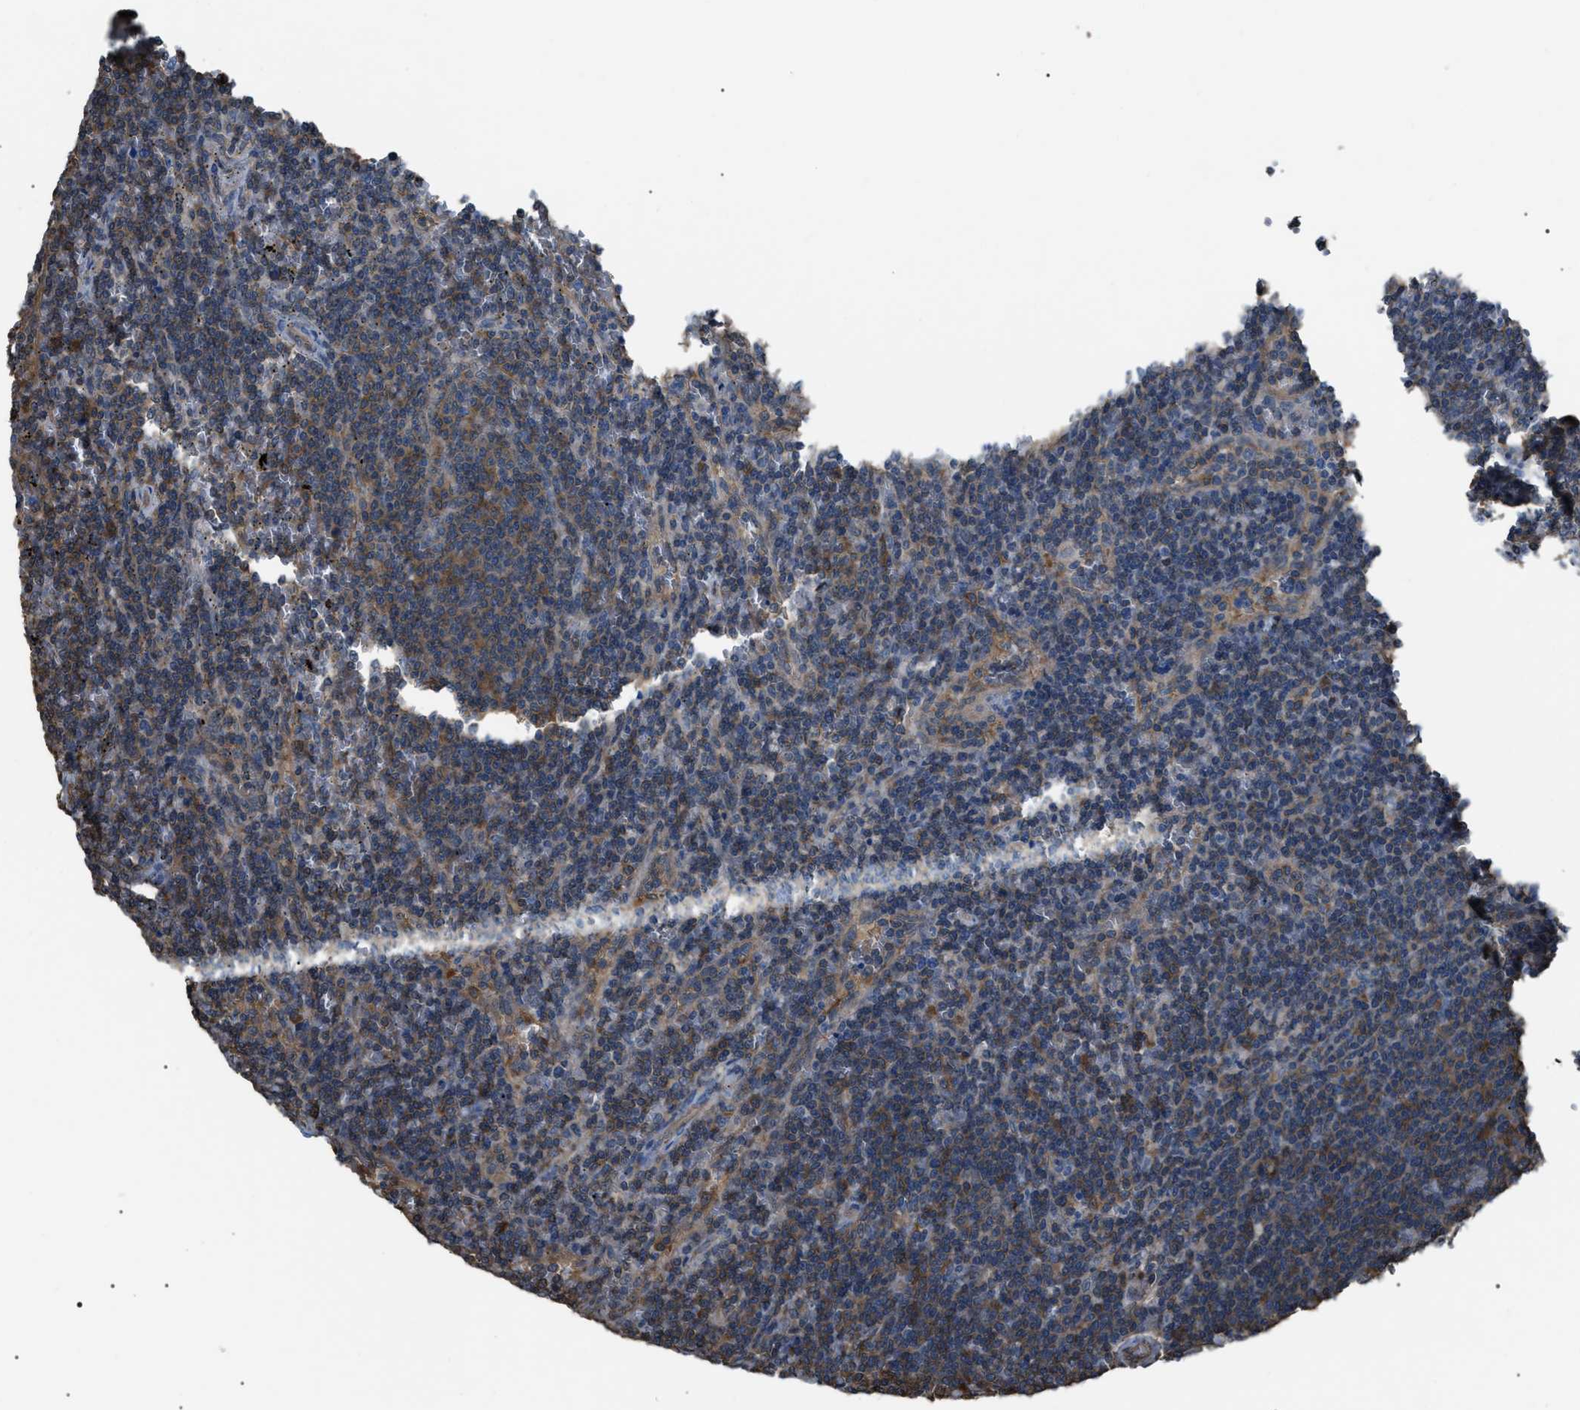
{"staining": {"intensity": "moderate", "quantity": "25%-75%", "location": "cytoplasmic/membranous"}, "tissue": "lymphoma", "cell_type": "Tumor cells", "image_type": "cancer", "snomed": [{"axis": "morphology", "description": "Malignant lymphoma, non-Hodgkin's type, Low grade"}, {"axis": "topography", "description": "Spleen"}], "caption": "An image of human low-grade malignant lymphoma, non-Hodgkin's type stained for a protein demonstrates moderate cytoplasmic/membranous brown staining in tumor cells.", "gene": "PDCD5", "patient": {"sex": "female", "age": 50}}